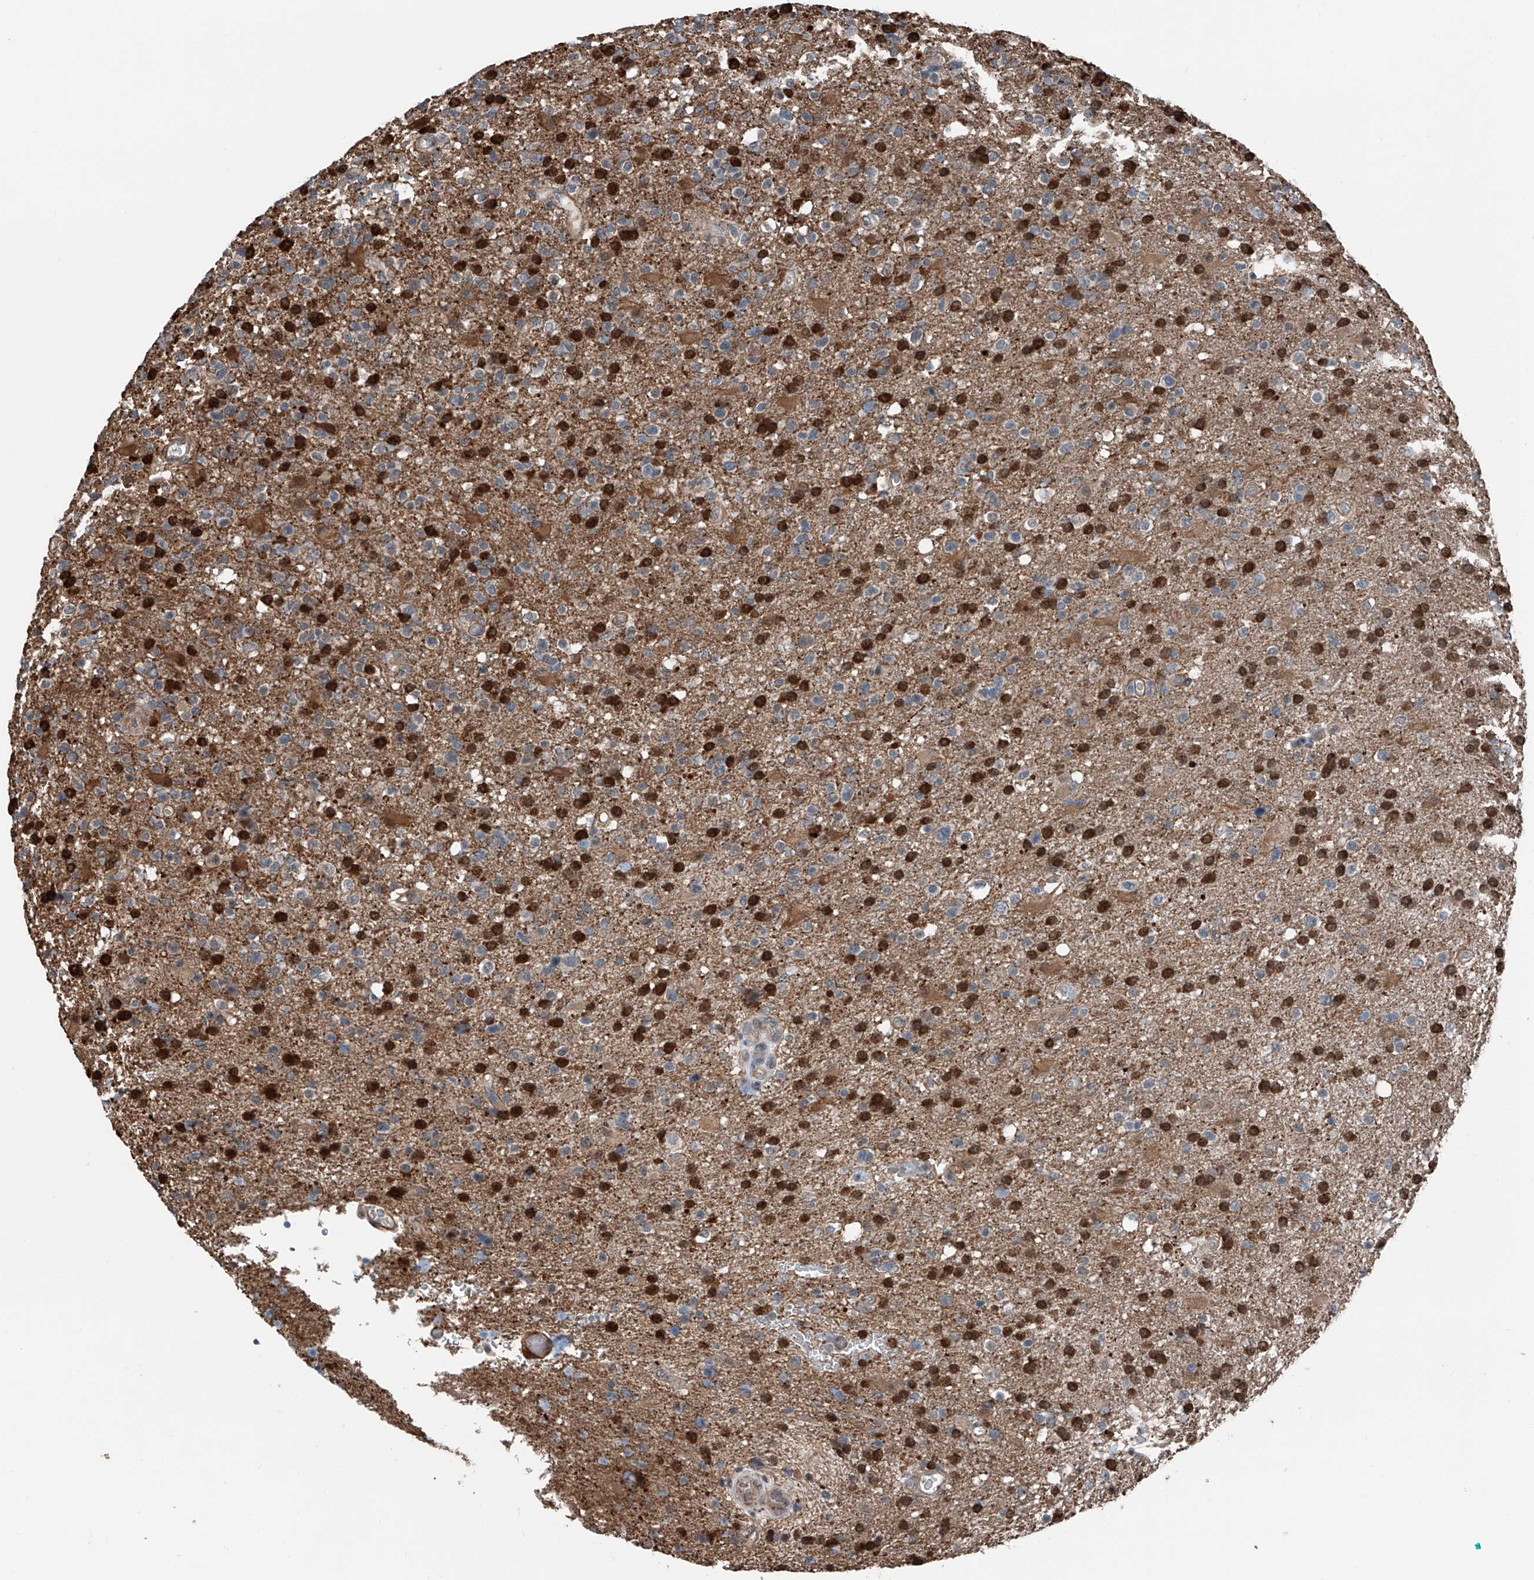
{"staining": {"intensity": "negative", "quantity": "none", "location": "none"}, "tissue": "glioma", "cell_type": "Tumor cells", "image_type": "cancer", "snomed": [{"axis": "morphology", "description": "Glioma, malignant, High grade"}, {"axis": "topography", "description": "Brain"}], "caption": "This is an immunohistochemistry histopathology image of malignant glioma (high-grade). There is no expression in tumor cells.", "gene": "HSPA6", "patient": {"sex": "male", "age": 72}}